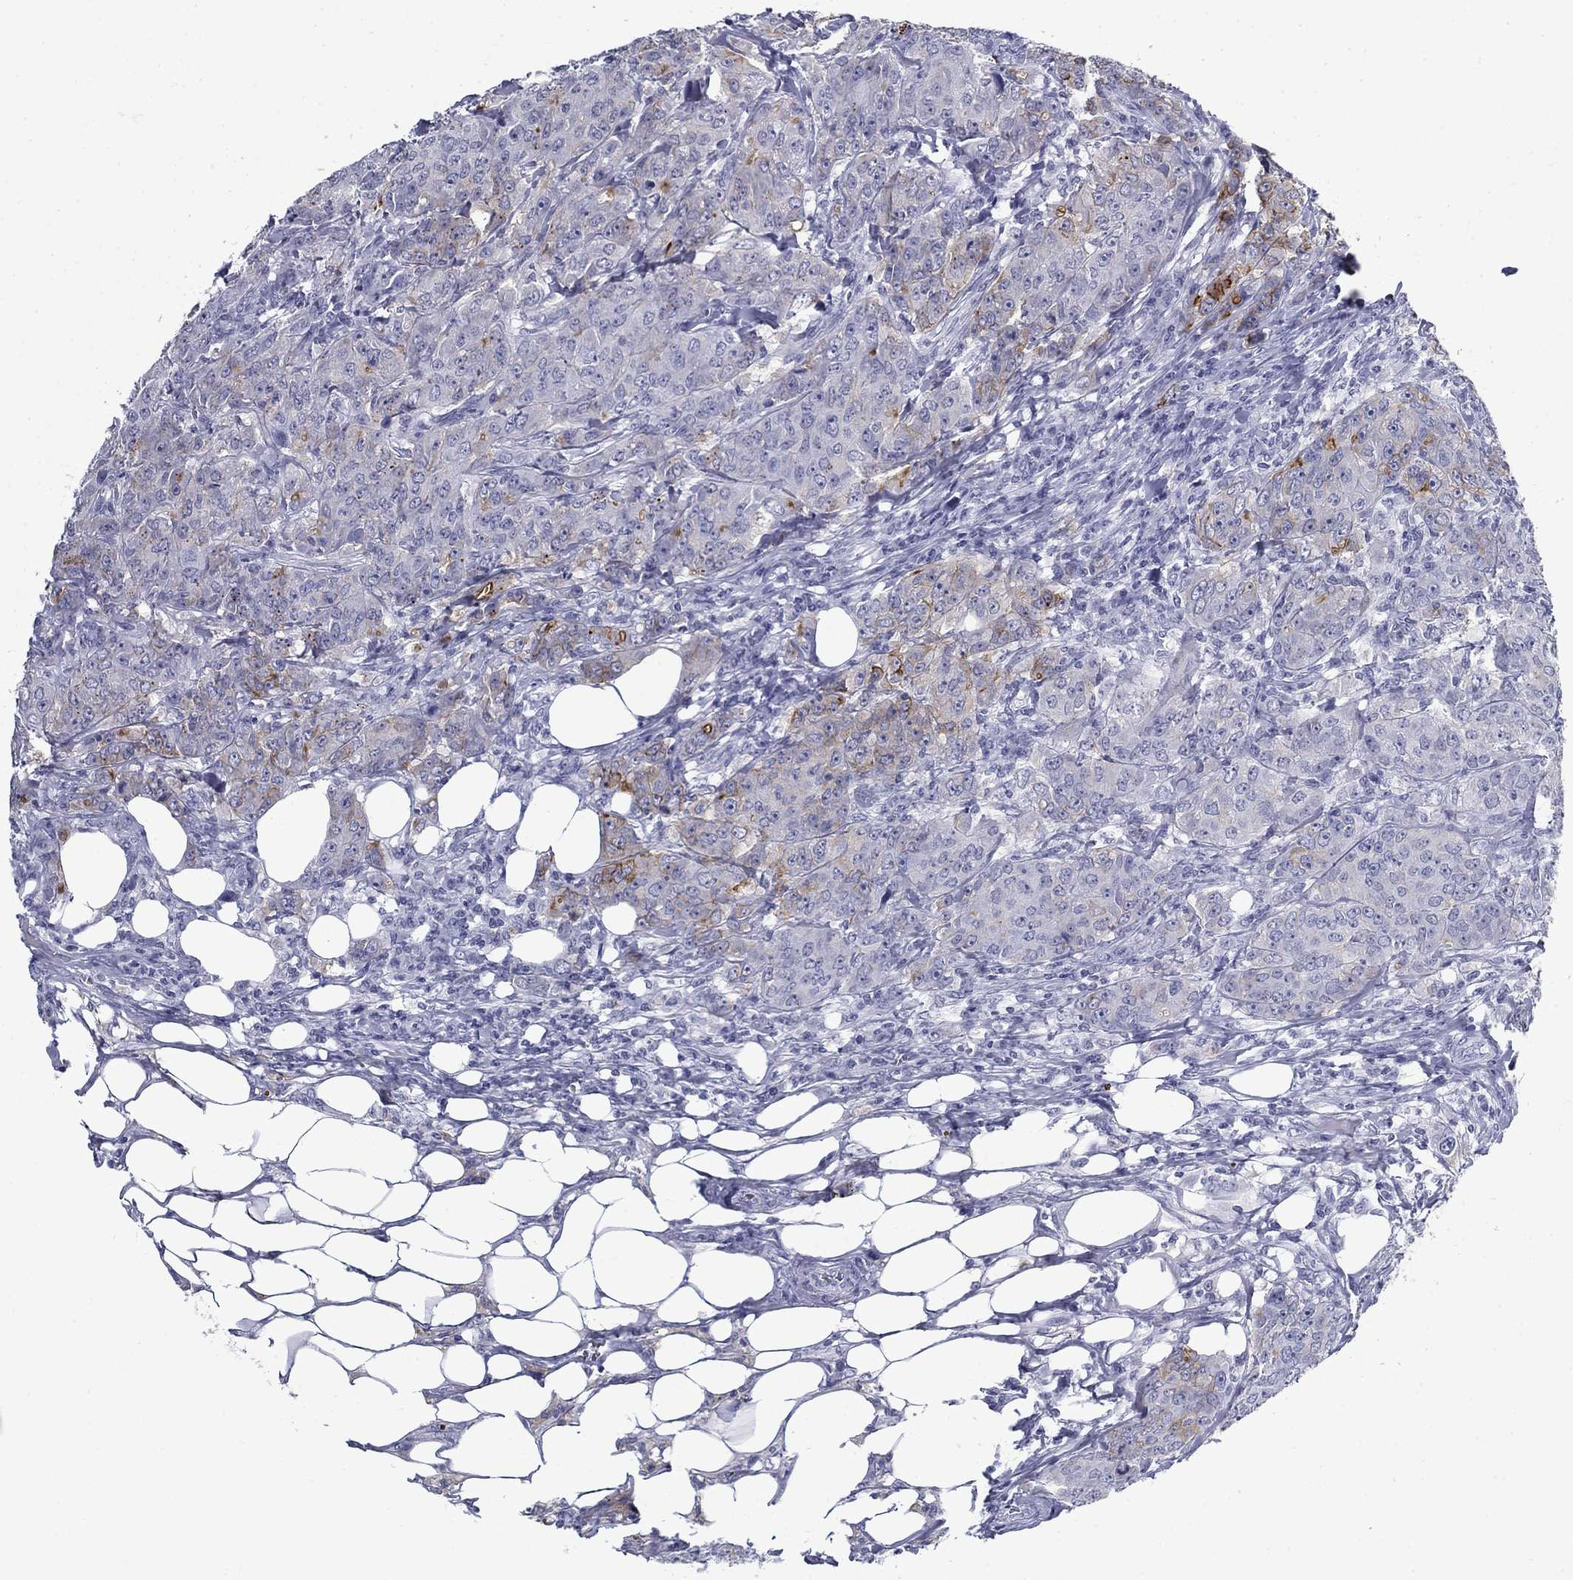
{"staining": {"intensity": "moderate", "quantity": "<25%", "location": "cytoplasmic/membranous"}, "tissue": "breast cancer", "cell_type": "Tumor cells", "image_type": "cancer", "snomed": [{"axis": "morphology", "description": "Duct carcinoma"}, {"axis": "topography", "description": "Breast"}], "caption": "A brown stain labels moderate cytoplasmic/membranous positivity of a protein in infiltrating ductal carcinoma (breast) tumor cells.", "gene": "C4orf19", "patient": {"sex": "female", "age": 43}}